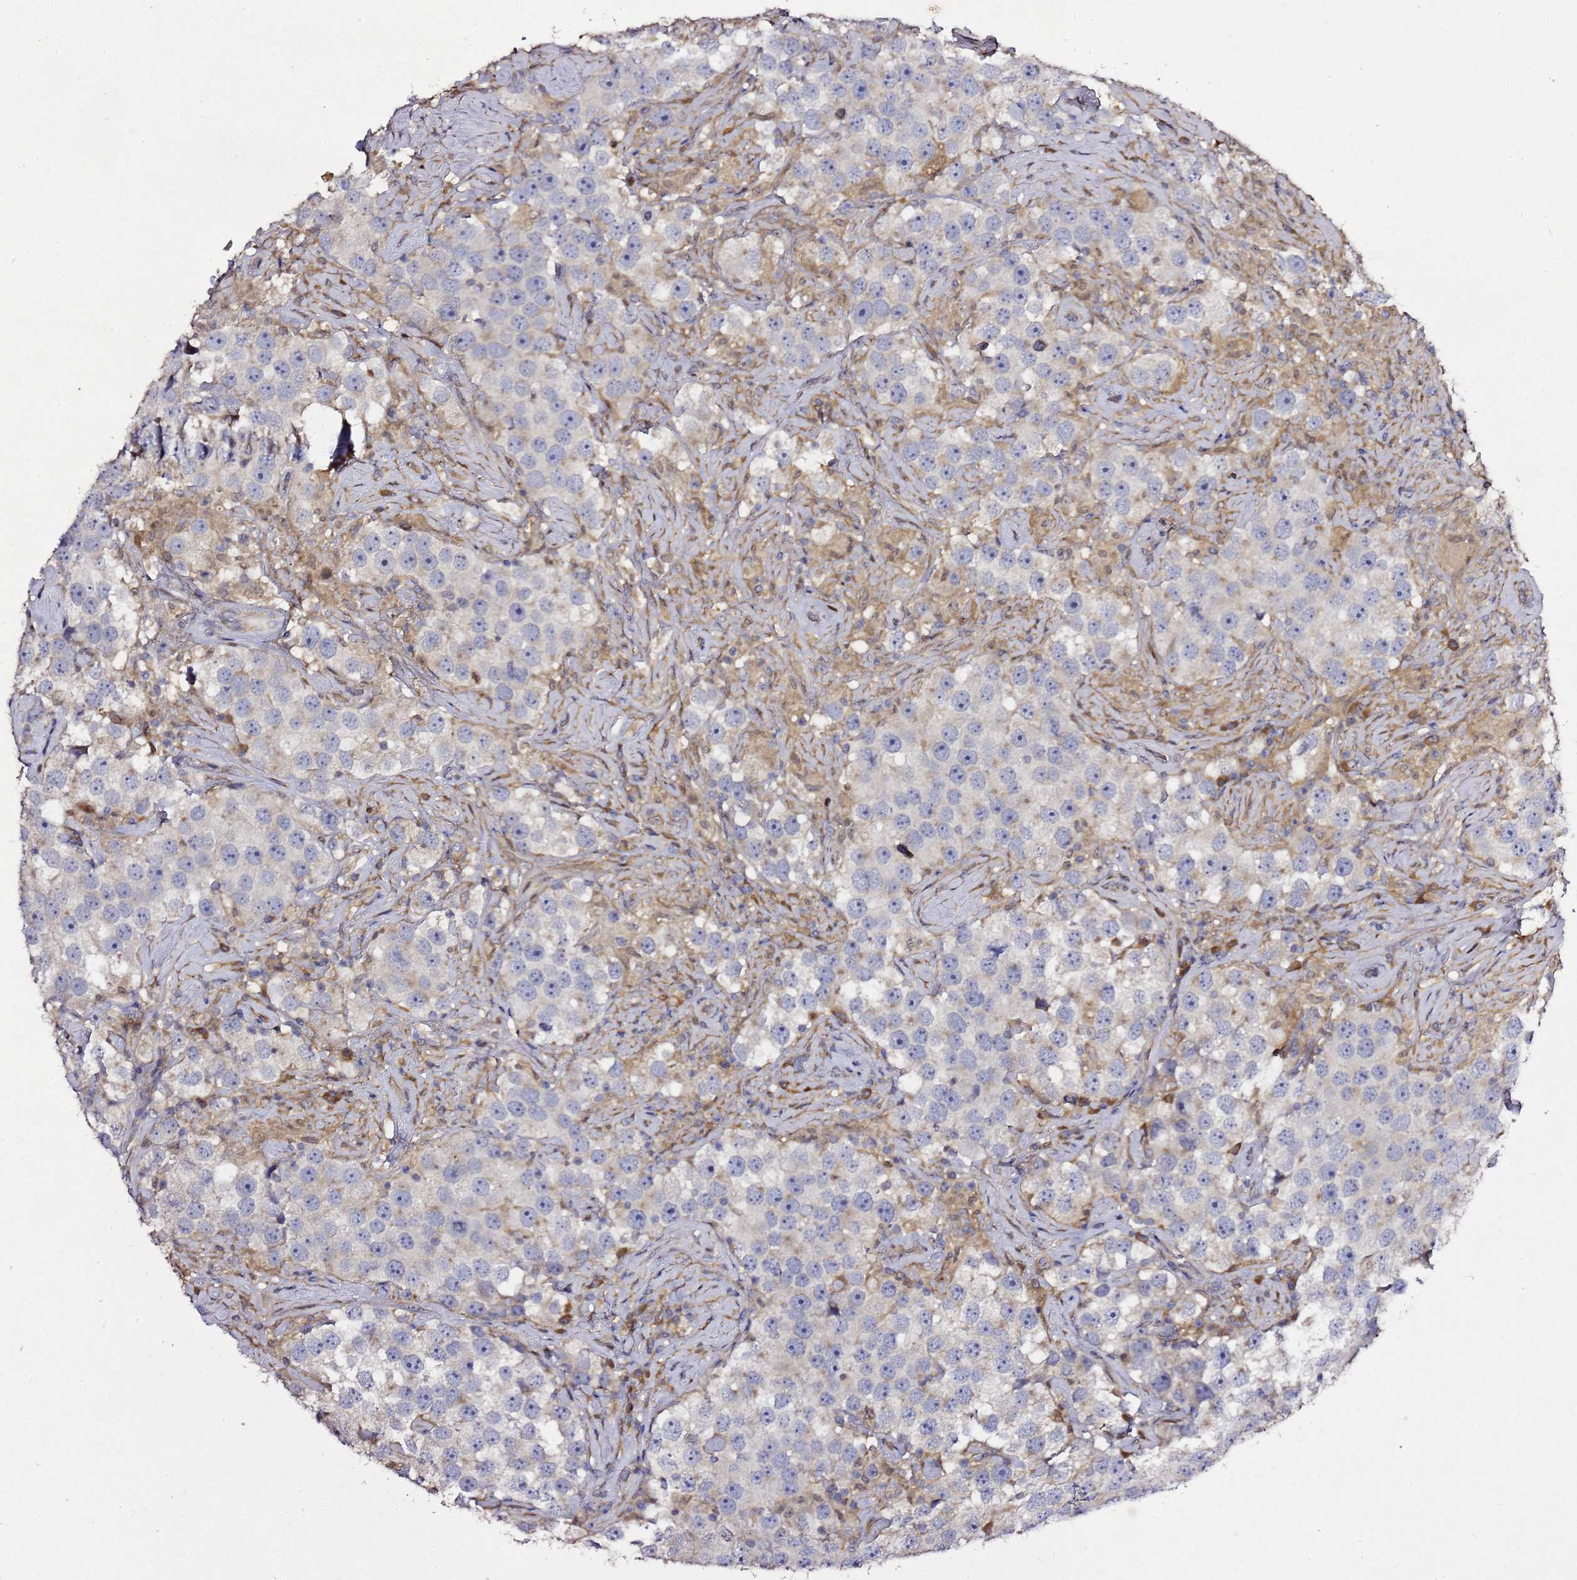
{"staining": {"intensity": "negative", "quantity": "none", "location": "none"}, "tissue": "testis cancer", "cell_type": "Tumor cells", "image_type": "cancer", "snomed": [{"axis": "morphology", "description": "Seminoma, NOS"}, {"axis": "topography", "description": "Testis"}], "caption": "Immunohistochemistry of human seminoma (testis) exhibits no expression in tumor cells.", "gene": "ALG3", "patient": {"sex": "male", "age": 49}}